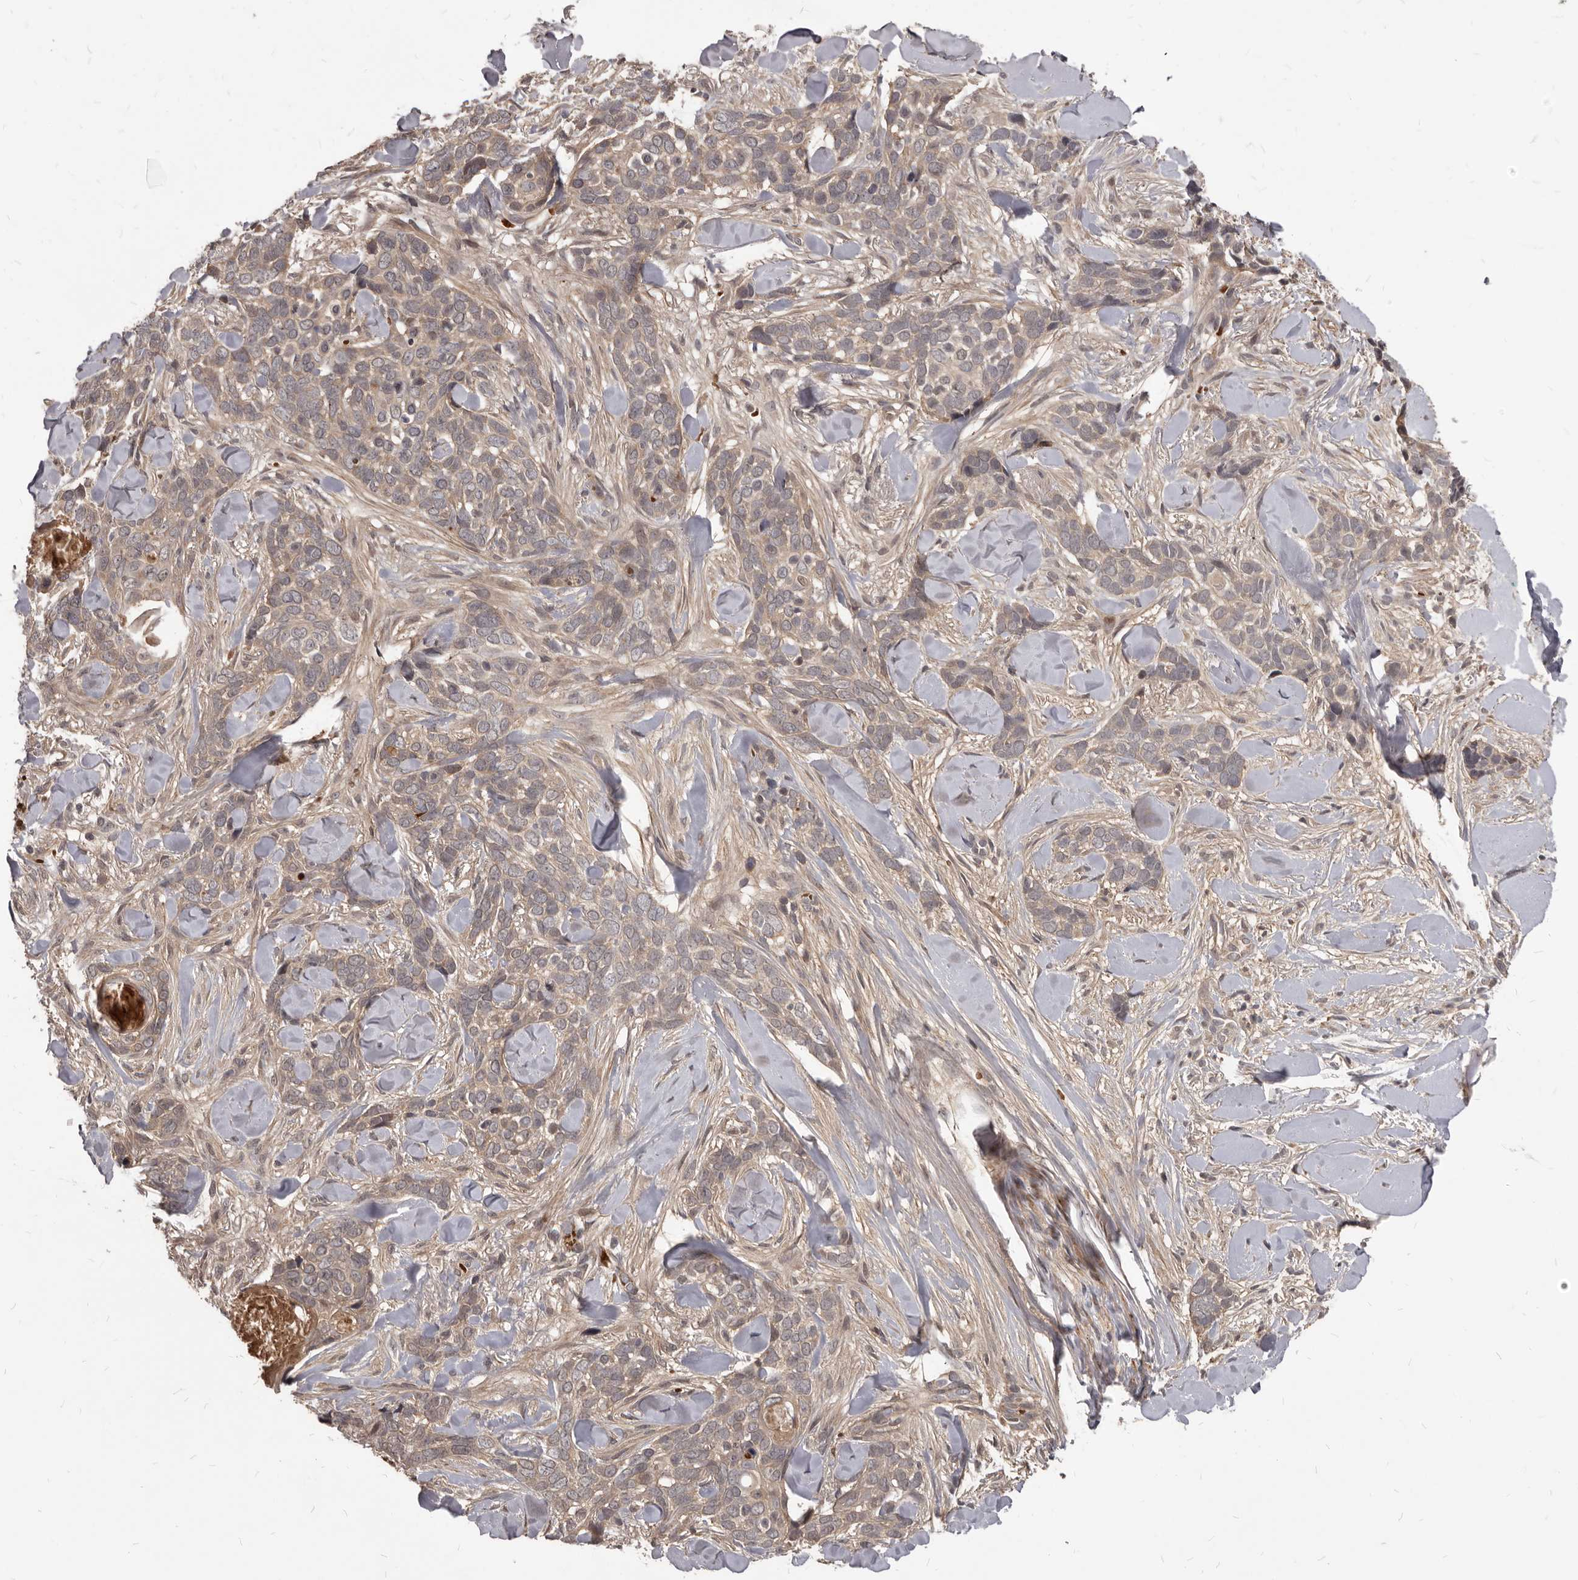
{"staining": {"intensity": "weak", "quantity": "25%-75%", "location": "cytoplasmic/membranous"}, "tissue": "skin cancer", "cell_type": "Tumor cells", "image_type": "cancer", "snomed": [{"axis": "morphology", "description": "Basal cell carcinoma"}, {"axis": "topography", "description": "Skin"}], "caption": "Skin cancer (basal cell carcinoma) stained with a brown dye displays weak cytoplasmic/membranous positive staining in about 25%-75% of tumor cells.", "gene": "GABPB2", "patient": {"sex": "female", "age": 82}}